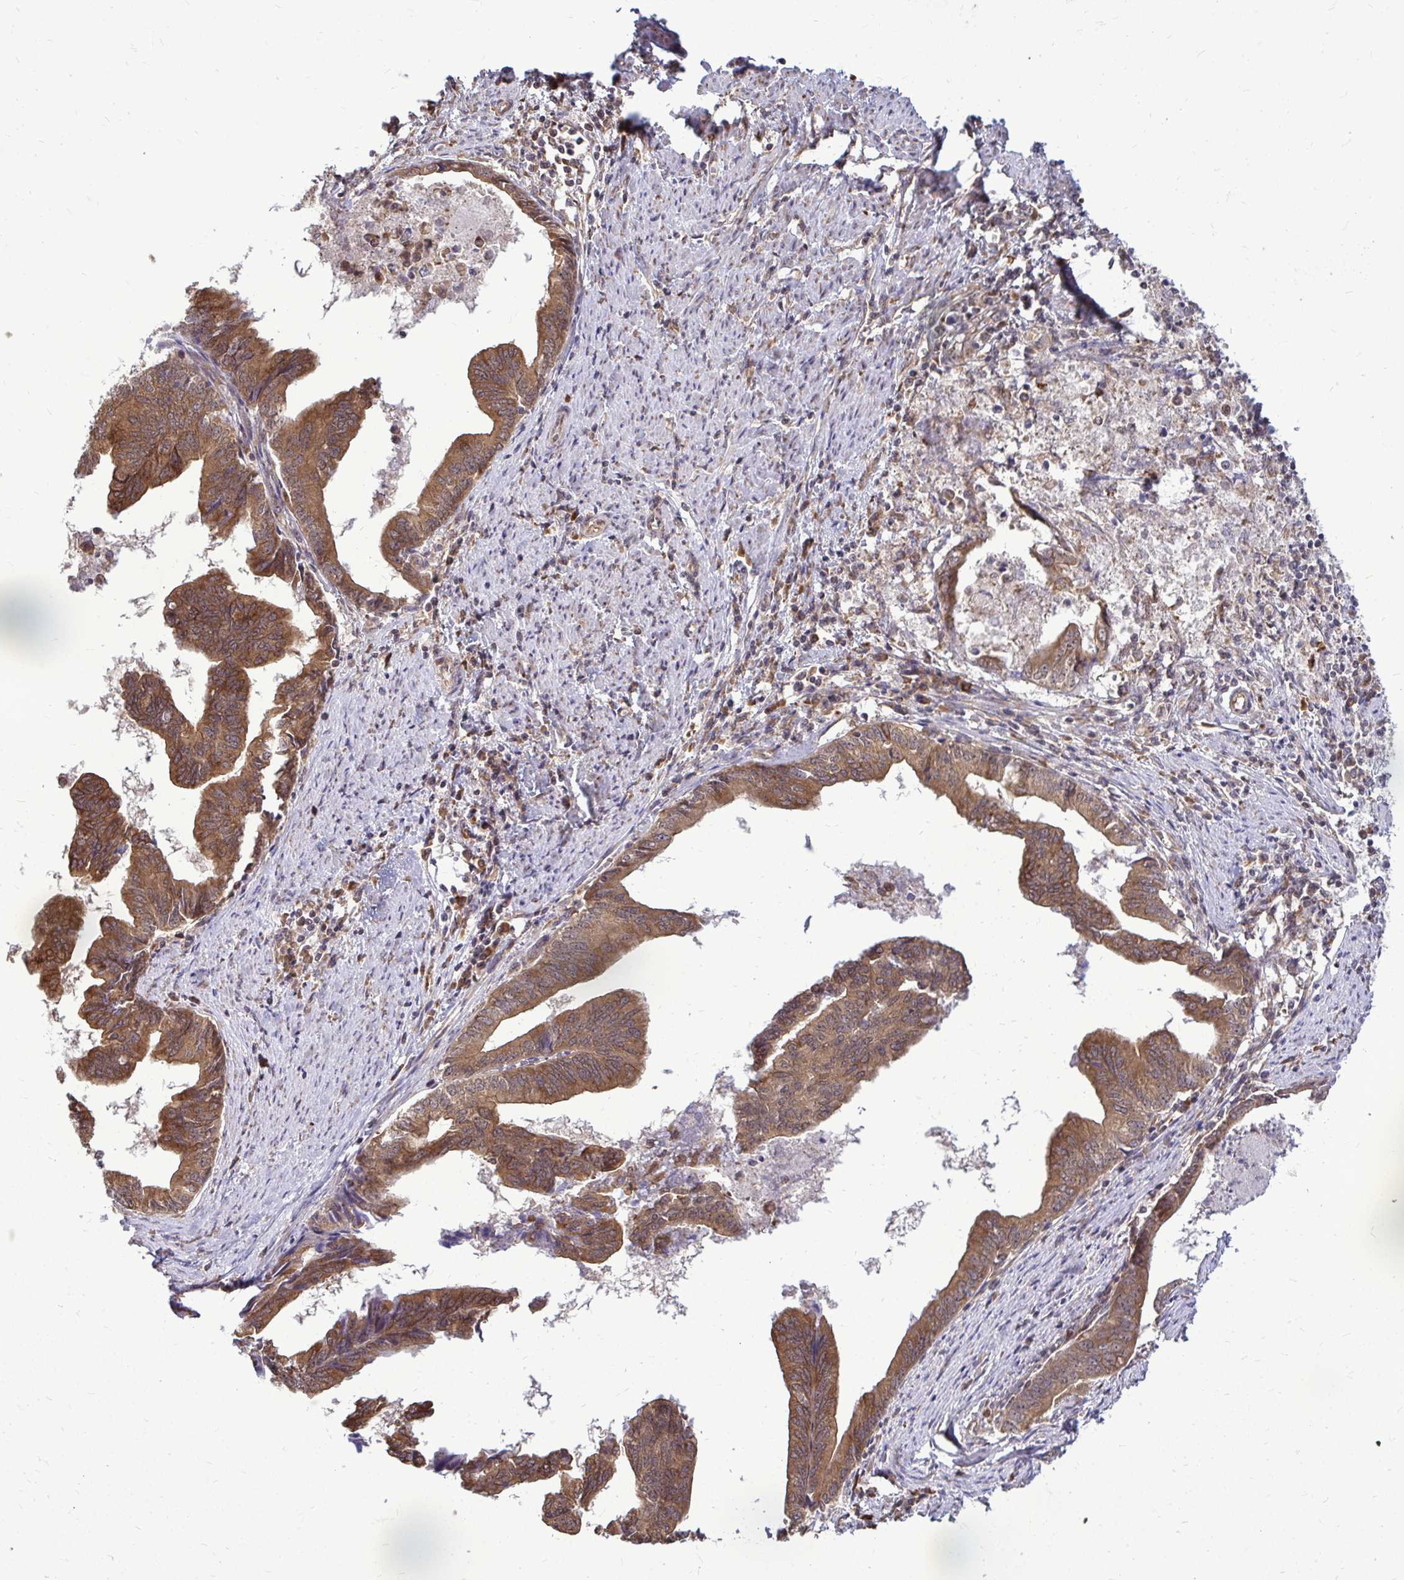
{"staining": {"intensity": "moderate", "quantity": ">75%", "location": "cytoplasmic/membranous"}, "tissue": "endometrial cancer", "cell_type": "Tumor cells", "image_type": "cancer", "snomed": [{"axis": "morphology", "description": "Adenocarcinoma, NOS"}, {"axis": "topography", "description": "Endometrium"}], "caption": "Endometrial adenocarcinoma stained with immunohistochemistry shows moderate cytoplasmic/membranous positivity in approximately >75% of tumor cells.", "gene": "FMR1", "patient": {"sex": "female", "age": 65}}